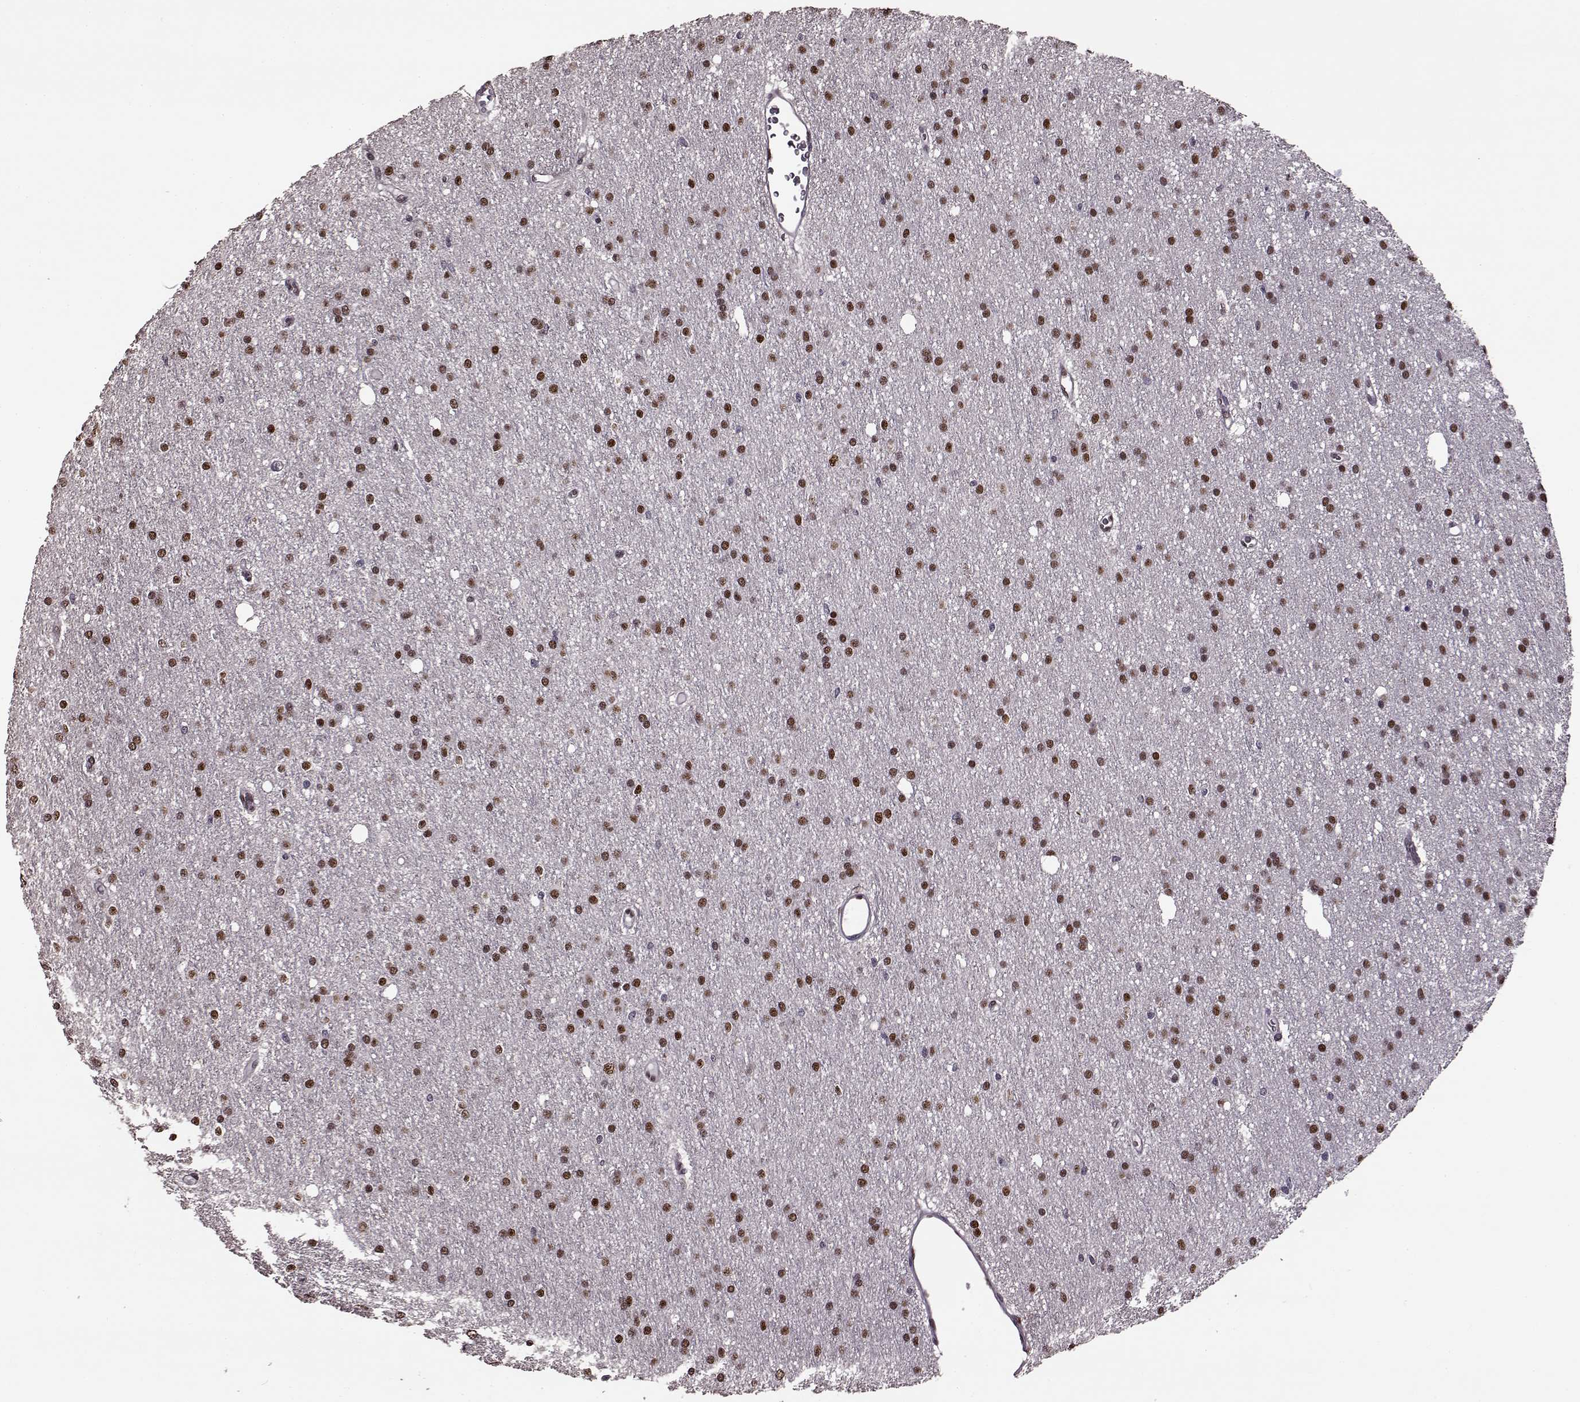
{"staining": {"intensity": "strong", "quantity": ">75%", "location": "nuclear"}, "tissue": "glioma", "cell_type": "Tumor cells", "image_type": "cancer", "snomed": [{"axis": "morphology", "description": "Glioma, malignant, Low grade"}, {"axis": "topography", "description": "Brain"}], "caption": "Human malignant glioma (low-grade) stained with a brown dye displays strong nuclear positive staining in approximately >75% of tumor cells.", "gene": "FTO", "patient": {"sex": "male", "age": 27}}